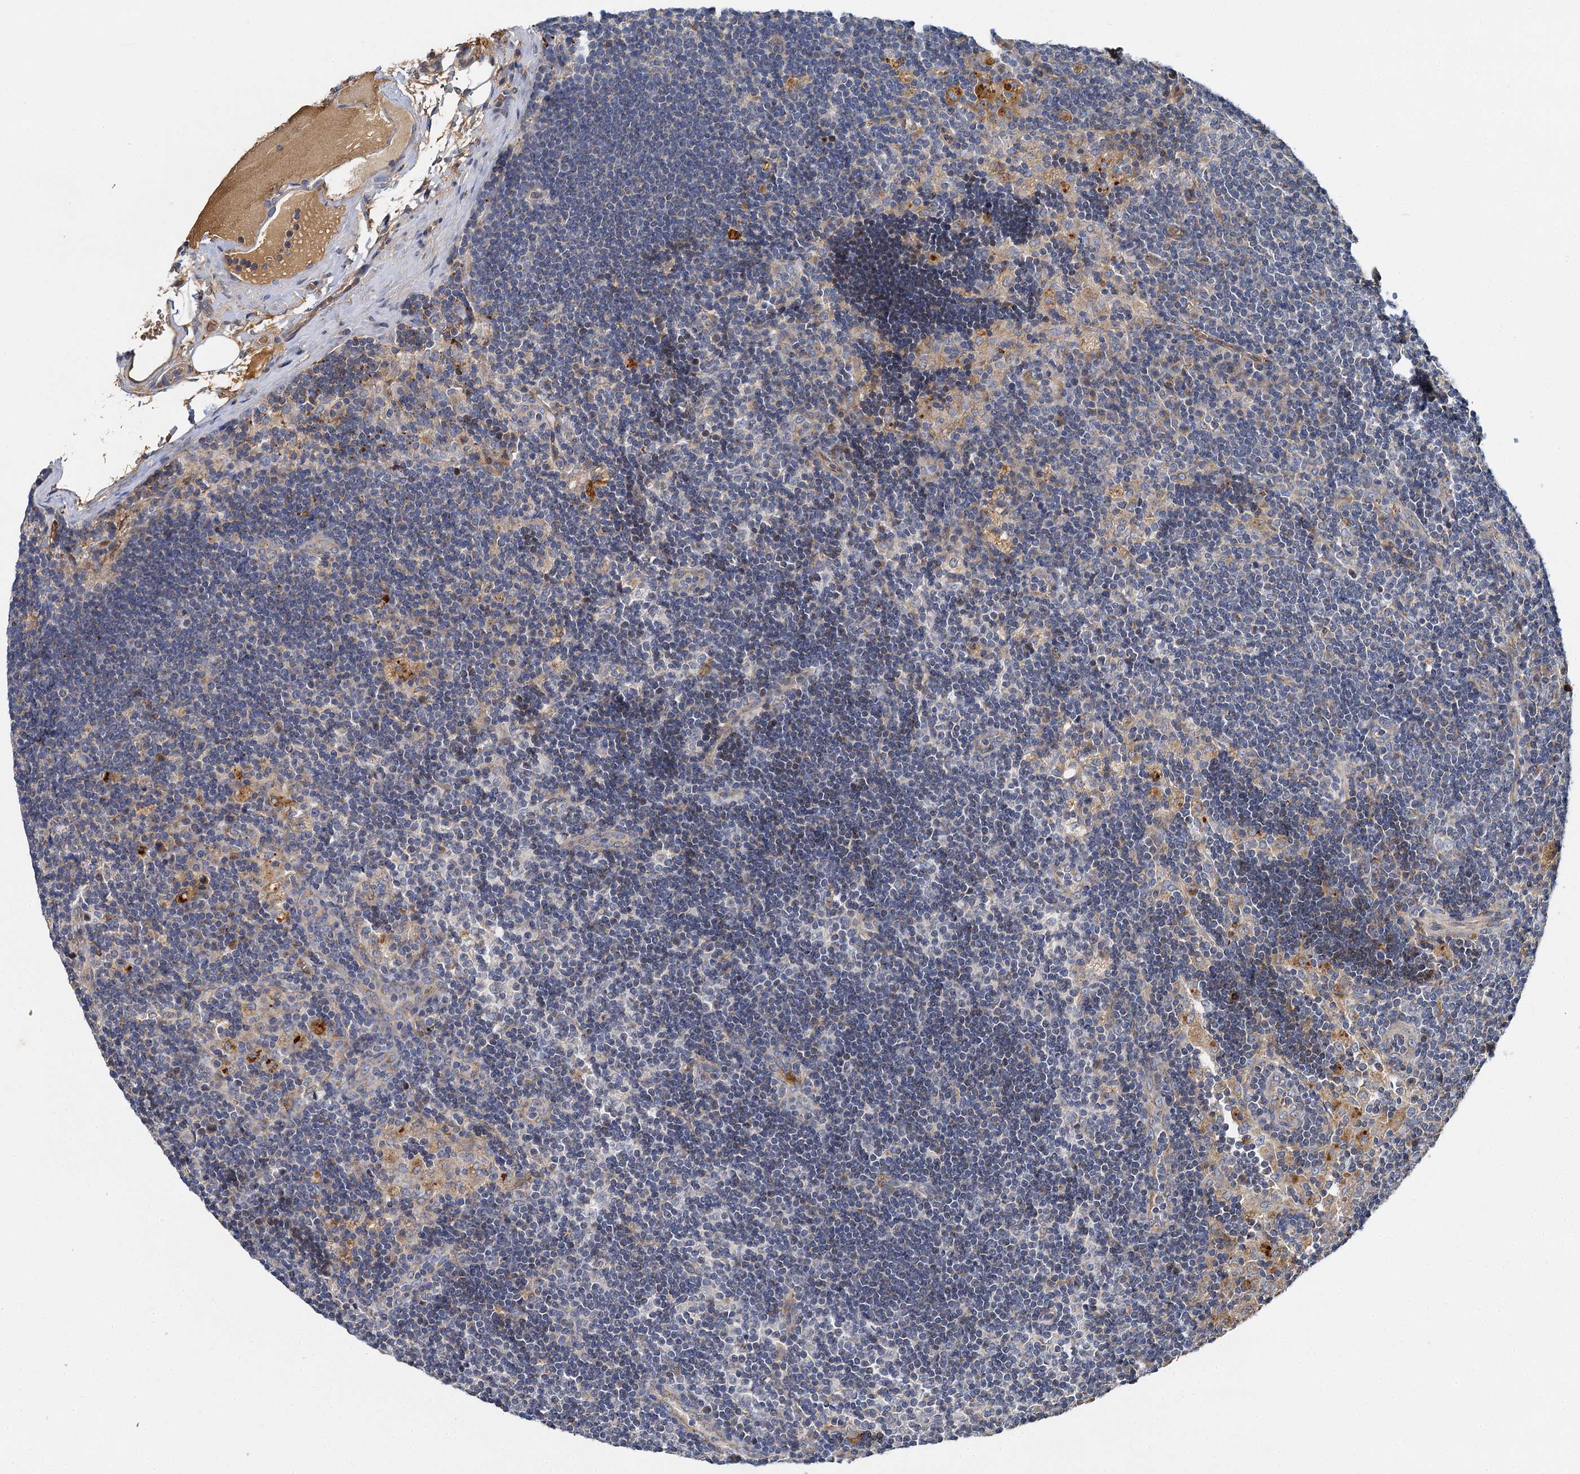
{"staining": {"intensity": "negative", "quantity": "none", "location": "none"}, "tissue": "lymph node", "cell_type": "Germinal center cells", "image_type": "normal", "snomed": [{"axis": "morphology", "description": "Normal tissue, NOS"}, {"axis": "topography", "description": "Lymph node"}], "caption": "DAB immunohistochemical staining of benign human lymph node displays no significant positivity in germinal center cells.", "gene": "BCS1L", "patient": {"sex": "male", "age": 24}}